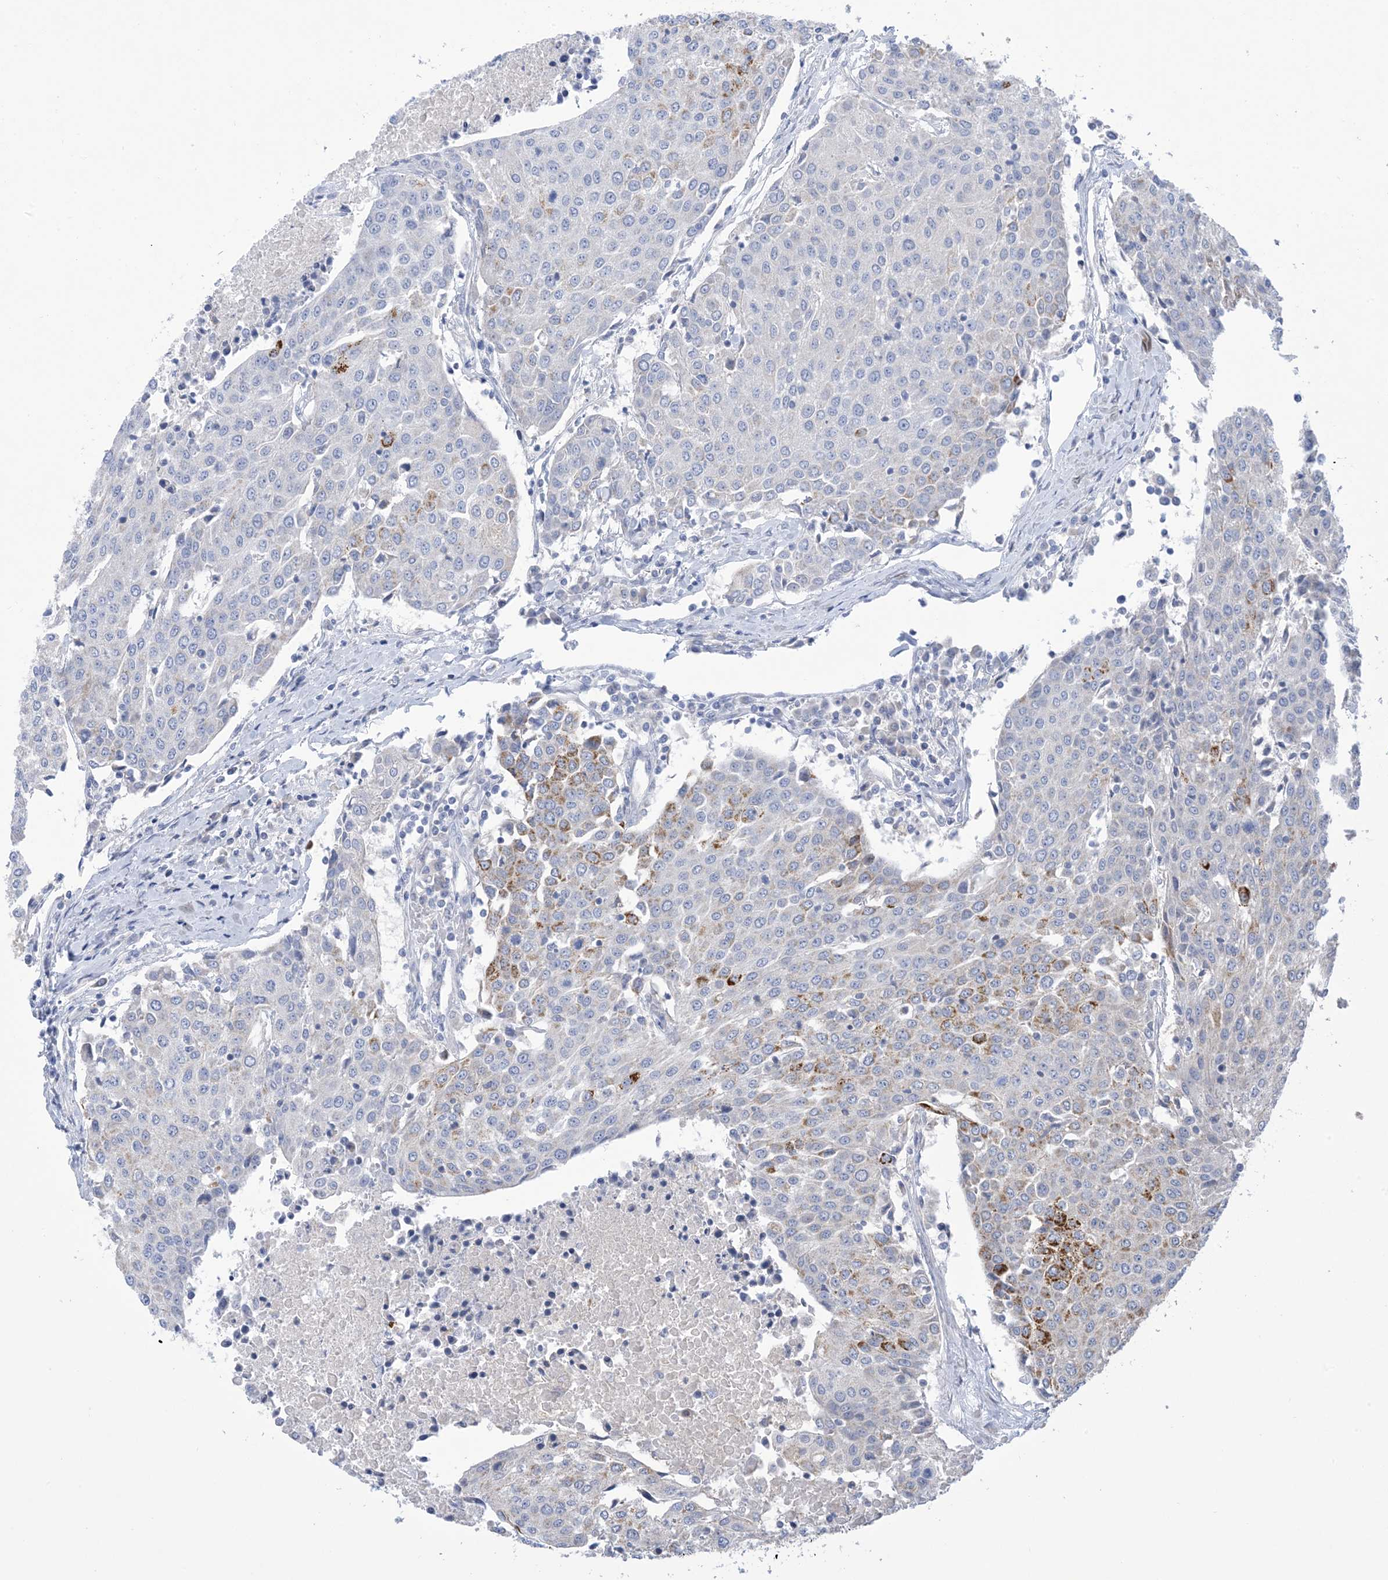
{"staining": {"intensity": "moderate", "quantity": "<25%", "location": "cytoplasmic/membranous"}, "tissue": "urothelial cancer", "cell_type": "Tumor cells", "image_type": "cancer", "snomed": [{"axis": "morphology", "description": "Urothelial carcinoma, High grade"}, {"axis": "topography", "description": "Urinary bladder"}], "caption": "Protein staining of urothelial carcinoma (high-grade) tissue displays moderate cytoplasmic/membranous positivity in about <25% of tumor cells.", "gene": "CLEC16A", "patient": {"sex": "female", "age": 85}}